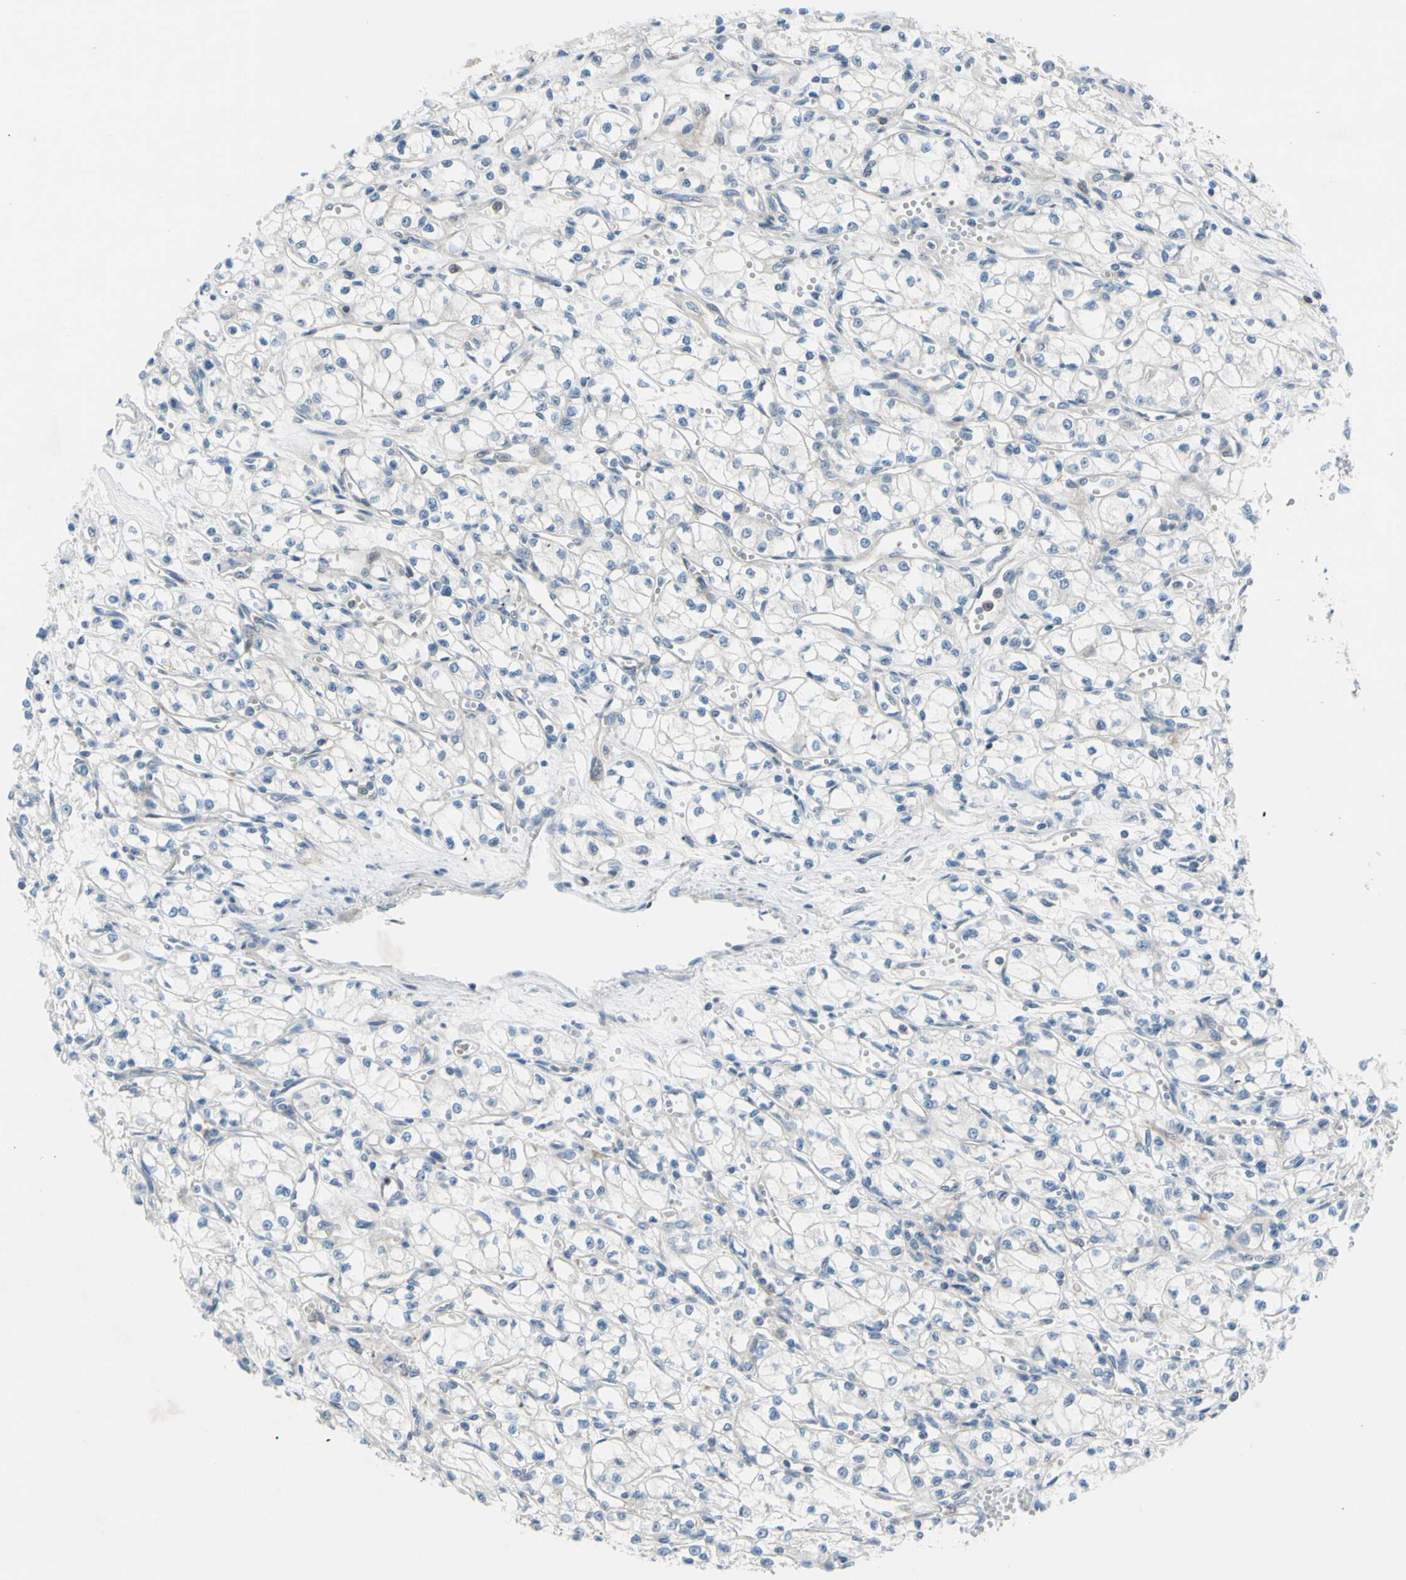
{"staining": {"intensity": "negative", "quantity": "none", "location": "none"}, "tissue": "renal cancer", "cell_type": "Tumor cells", "image_type": "cancer", "snomed": [{"axis": "morphology", "description": "Normal tissue, NOS"}, {"axis": "morphology", "description": "Adenocarcinoma, NOS"}, {"axis": "topography", "description": "Kidney"}], "caption": "IHC of renal adenocarcinoma exhibits no positivity in tumor cells.", "gene": "PAK2", "patient": {"sex": "male", "age": 59}}